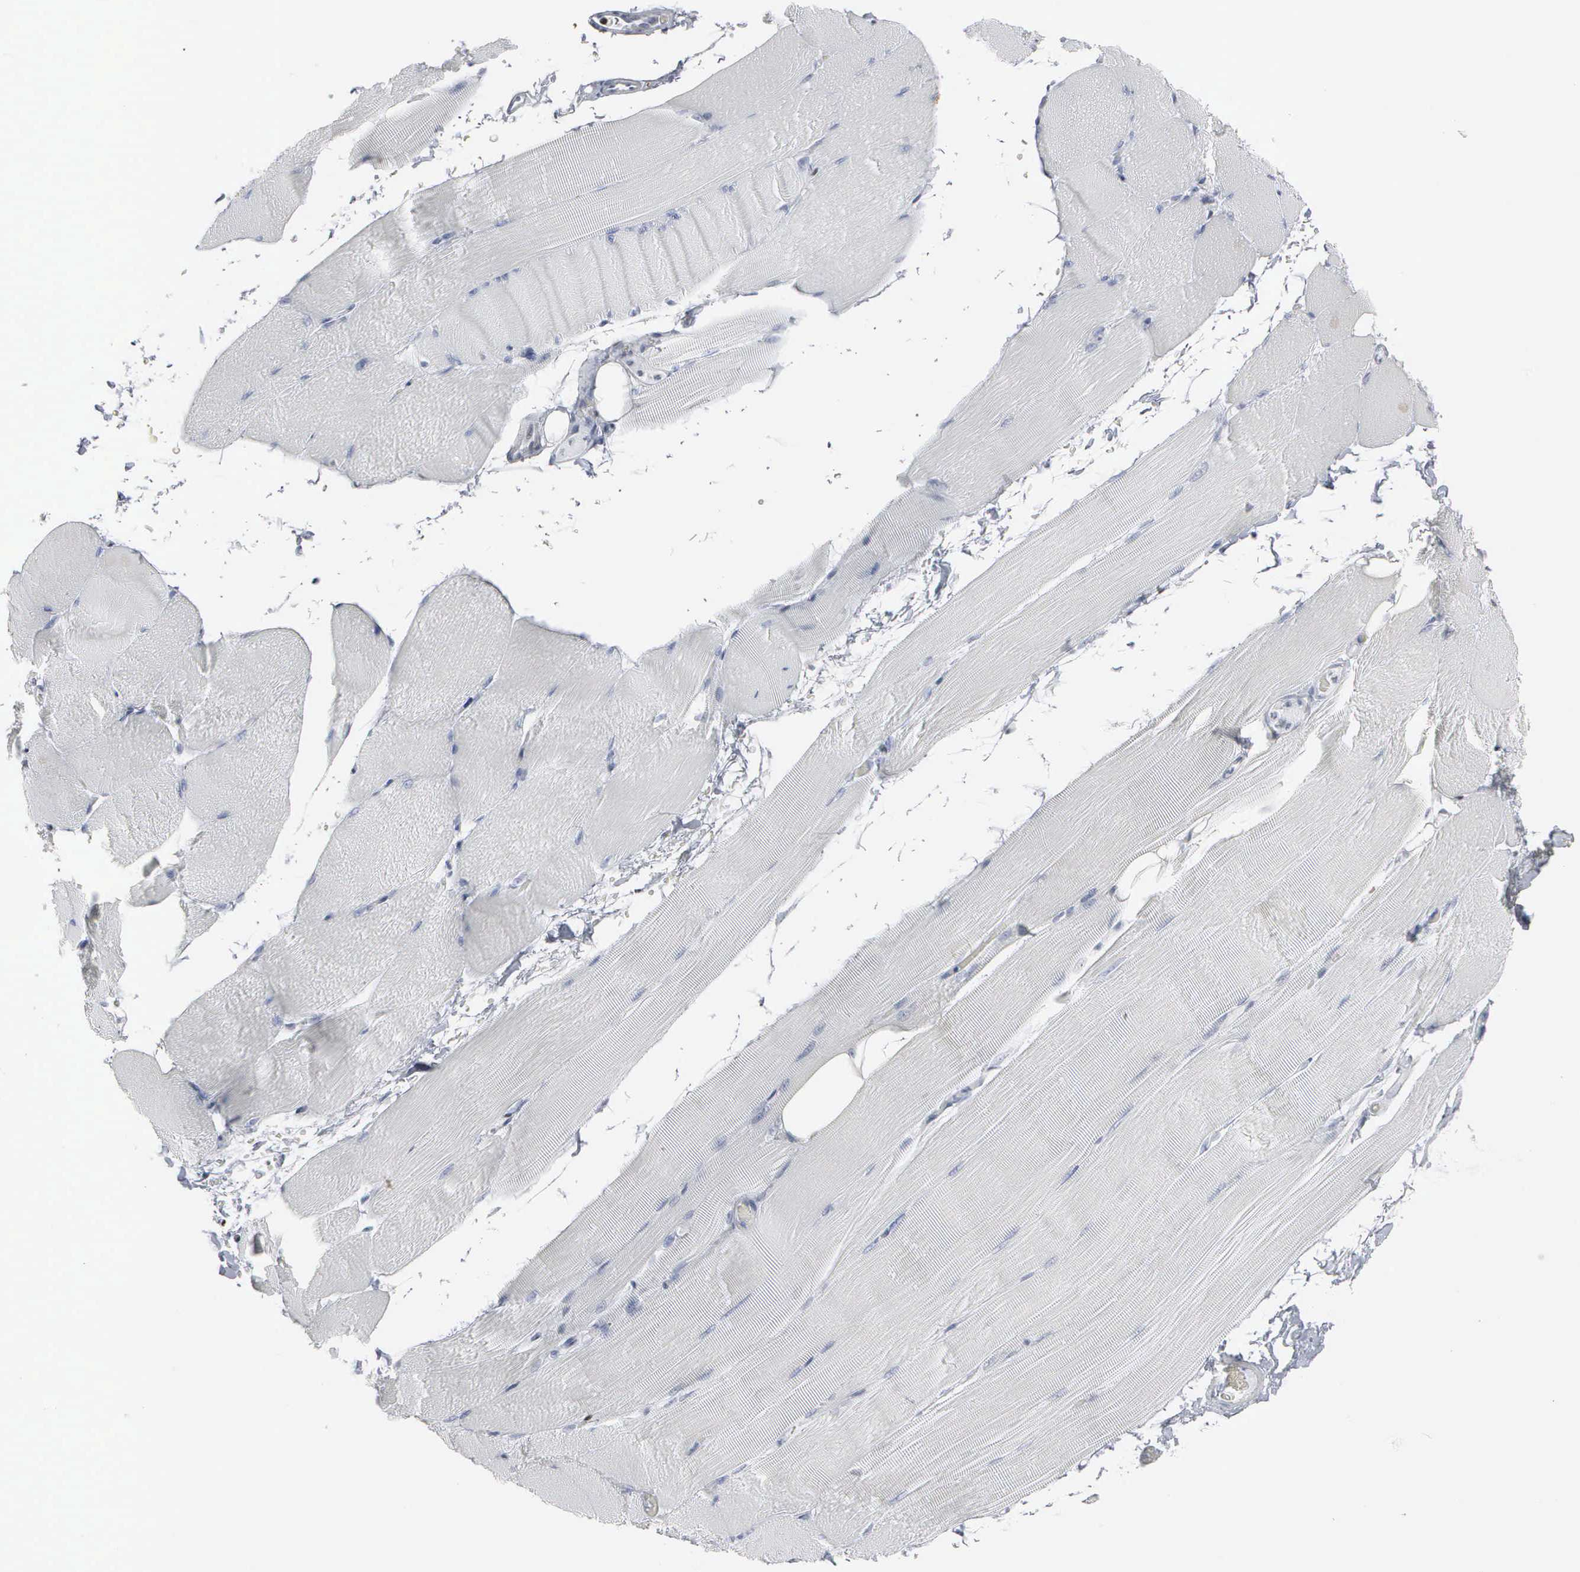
{"staining": {"intensity": "negative", "quantity": "none", "location": "none"}, "tissue": "skeletal muscle", "cell_type": "Myocytes", "image_type": "normal", "snomed": [{"axis": "morphology", "description": "Normal tissue, NOS"}, {"axis": "topography", "description": "Skeletal muscle"}, {"axis": "topography", "description": "Parathyroid gland"}], "caption": "IHC histopathology image of unremarkable skeletal muscle stained for a protein (brown), which exhibits no expression in myocytes. (DAB (3,3'-diaminobenzidine) IHC visualized using brightfield microscopy, high magnification).", "gene": "CCND3", "patient": {"sex": "female", "age": 37}}